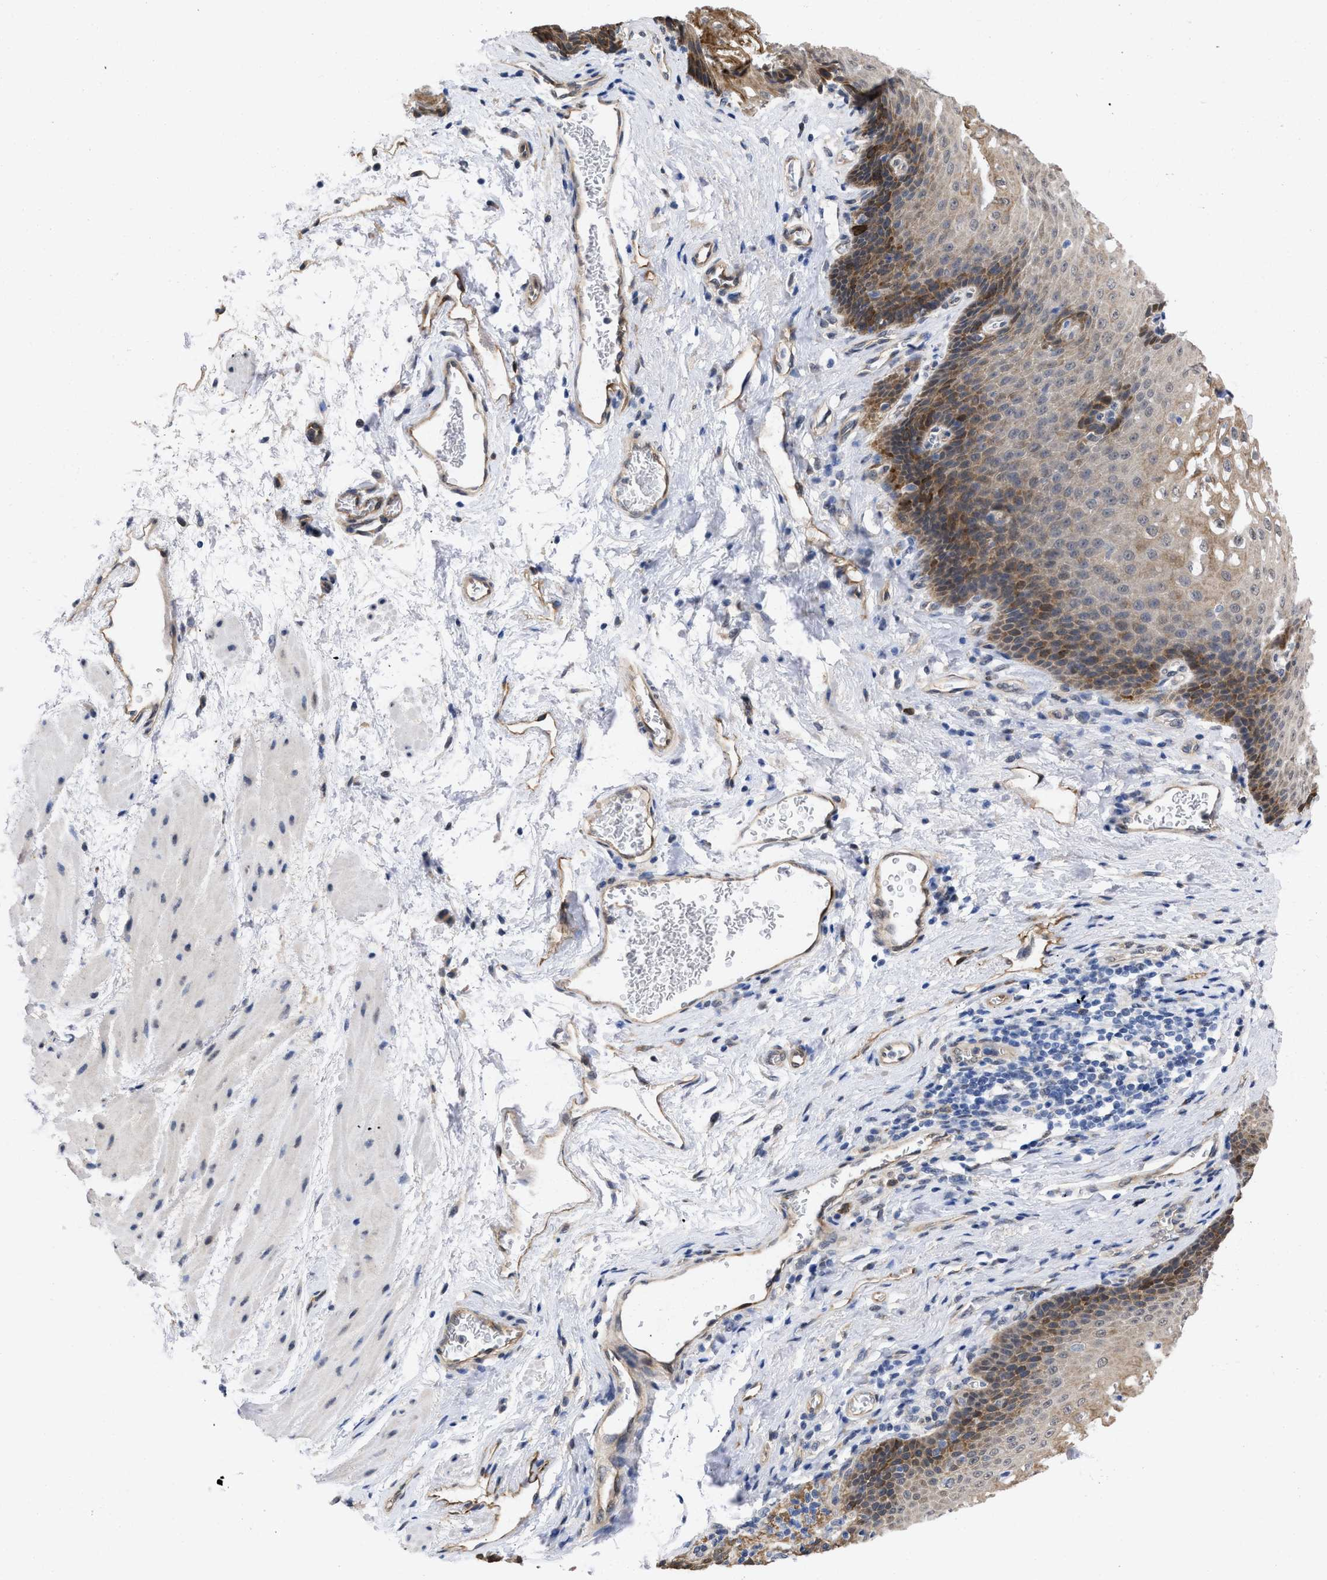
{"staining": {"intensity": "moderate", "quantity": "25%-75%", "location": "cytoplasmic/membranous"}, "tissue": "esophagus", "cell_type": "Squamous epithelial cells", "image_type": "normal", "snomed": [{"axis": "morphology", "description": "Normal tissue, NOS"}, {"axis": "topography", "description": "Esophagus"}], "caption": "An IHC image of unremarkable tissue is shown. Protein staining in brown highlights moderate cytoplasmic/membranous positivity in esophagus within squamous epithelial cells.", "gene": "THRA", "patient": {"sex": "male", "age": 48}}